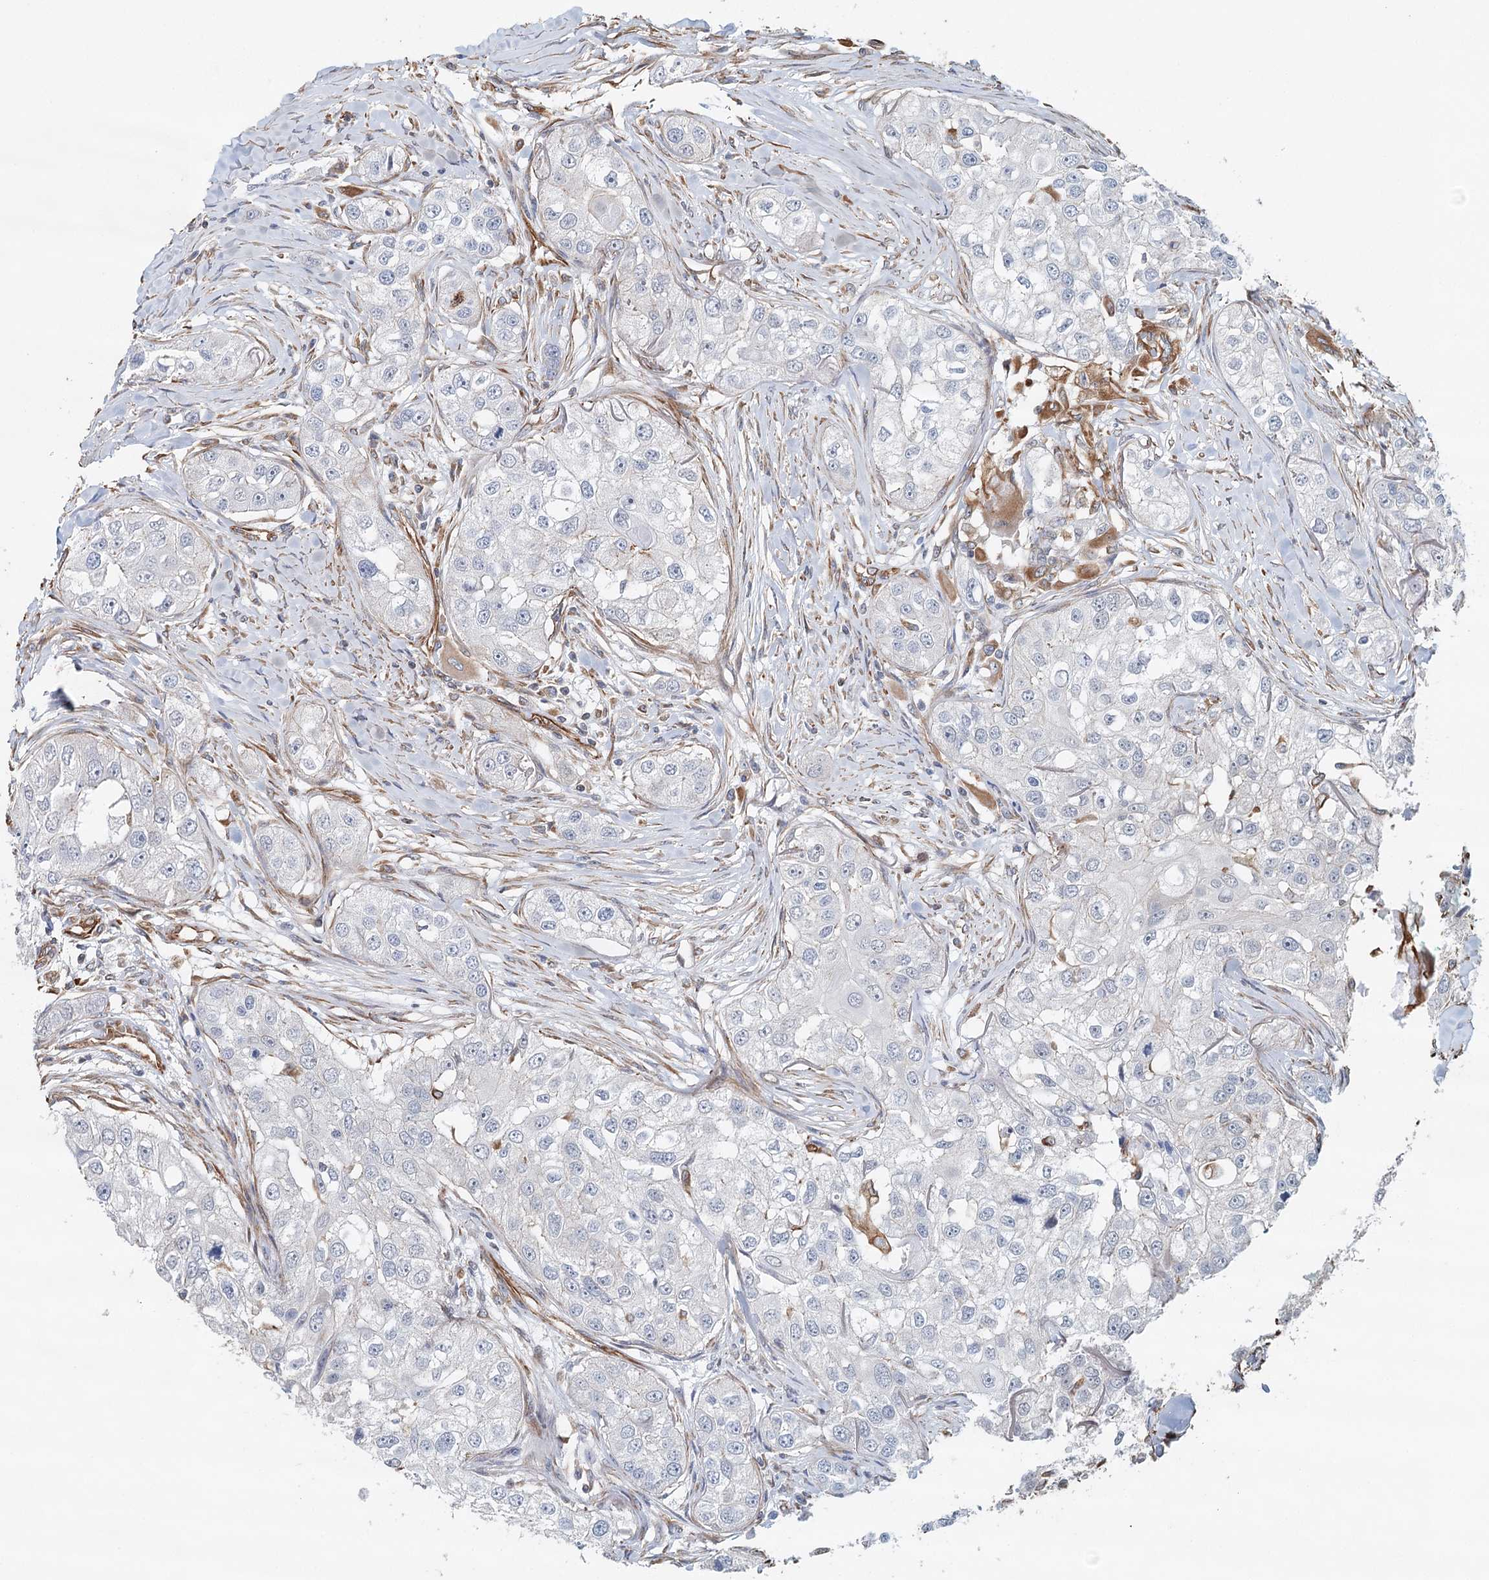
{"staining": {"intensity": "negative", "quantity": "none", "location": "none"}, "tissue": "head and neck cancer", "cell_type": "Tumor cells", "image_type": "cancer", "snomed": [{"axis": "morphology", "description": "Normal tissue, NOS"}, {"axis": "morphology", "description": "Squamous cell carcinoma, NOS"}, {"axis": "topography", "description": "Skeletal muscle"}, {"axis": "topography", "description": "Head-Neck"}], "caption": "An immunohistochemistry (IHC) photomicrograph of head and neck cancer (squamous cell carcinoma) is shown. There is no staining in tumor cells of head and neck cancer (squamous cell carcinoma).", "gene": "SYNPO", "patient": {"sex": "male", "age": 51}}